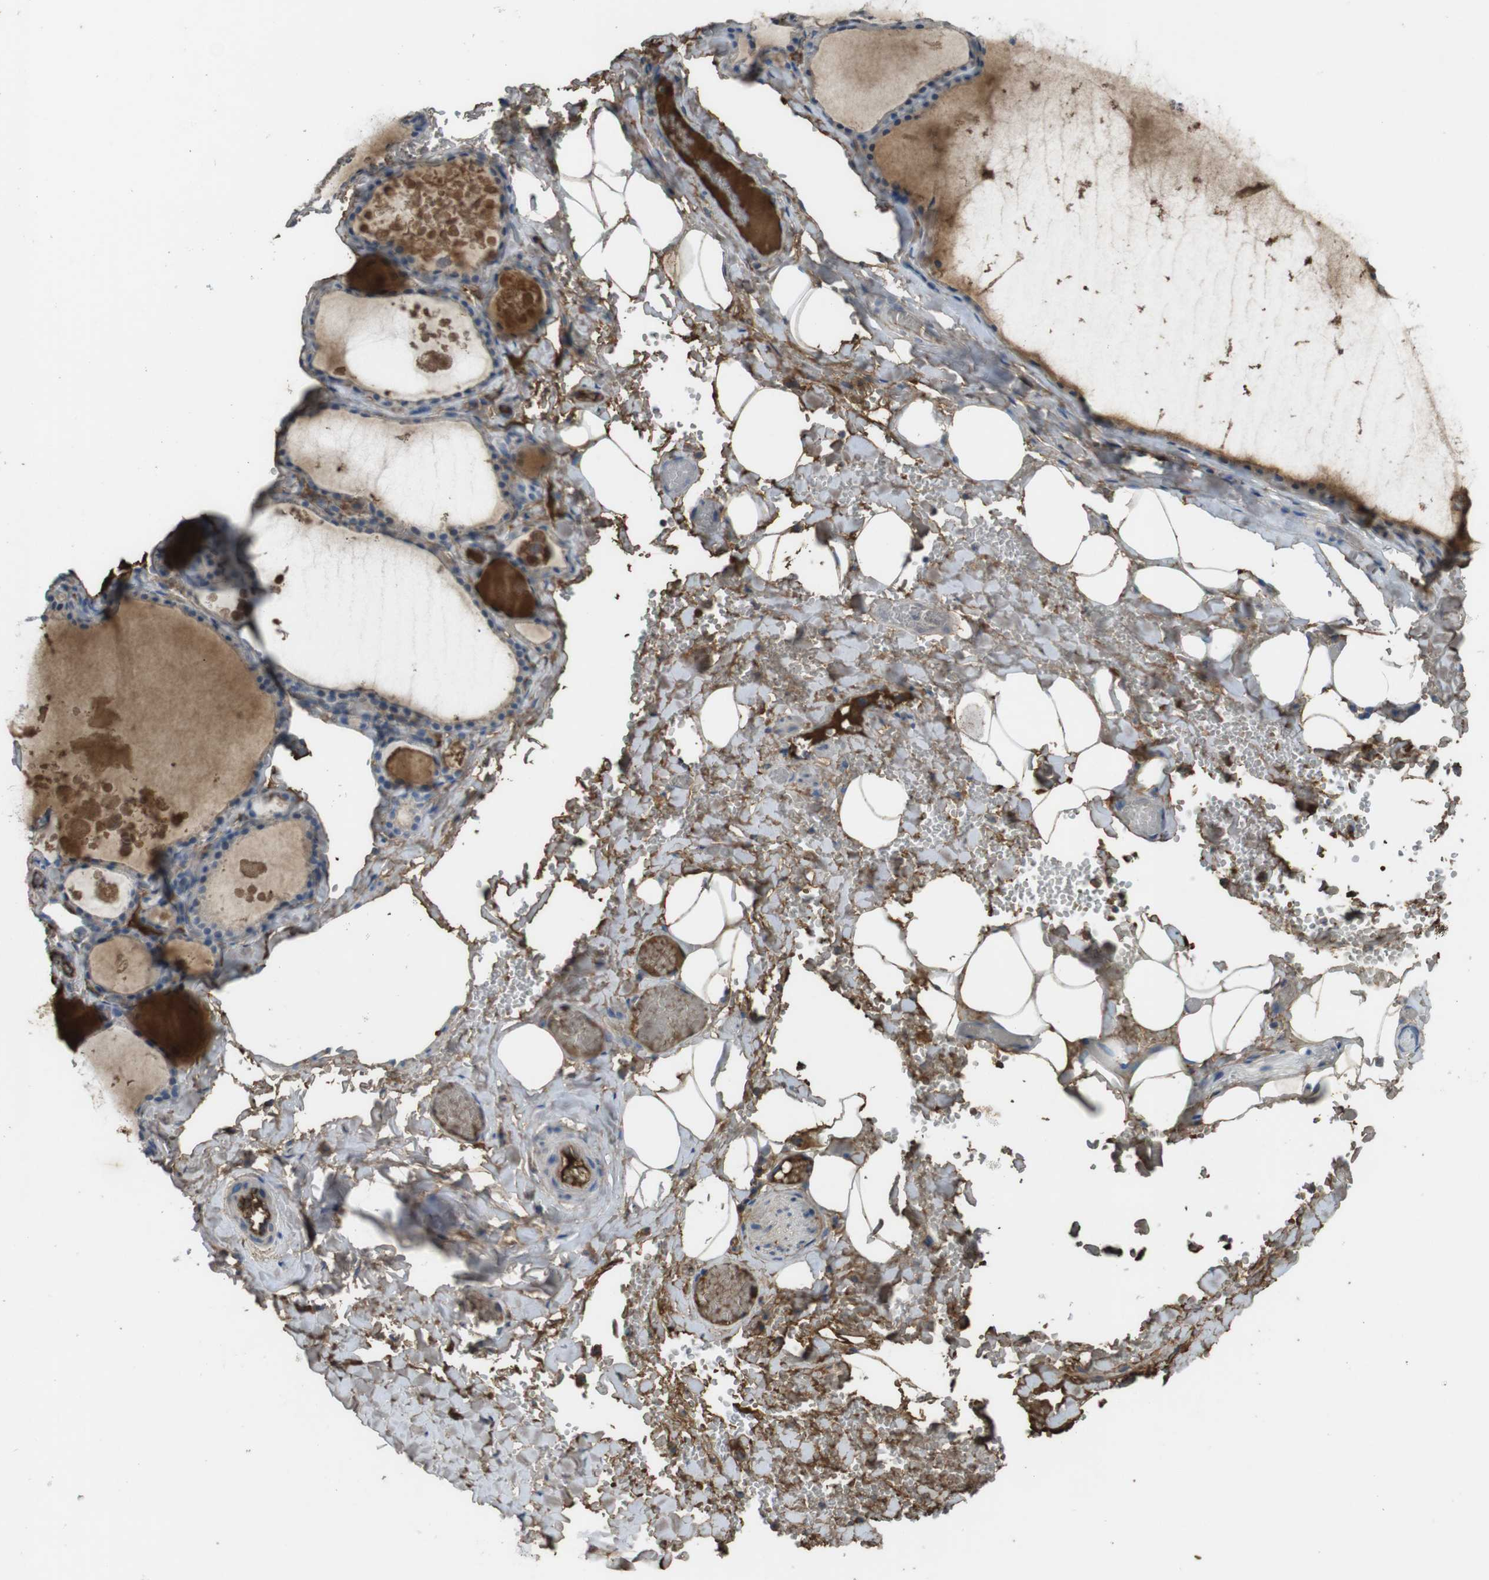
{"staining": {"intensity": "moderate", "quantity": "<25%", "location": "cytoplasmic/membranous"}, "tissue": "thyroid gland", "cell_type": "Glandular cells", "image_type": "normal", "snomed": [{"axis": "morphology", "description": "Normal tissue, NOS"}, {"axis": "topography", "description": "Thyroid gland"}], "caption": "This is an image of IHC staining of normal thyroid gland, which shows moderate expression in the cytoplasmic/membranous of glandular cells.", "gene": "LTBP4", "patient": {"sex": "male", "age": 56}}